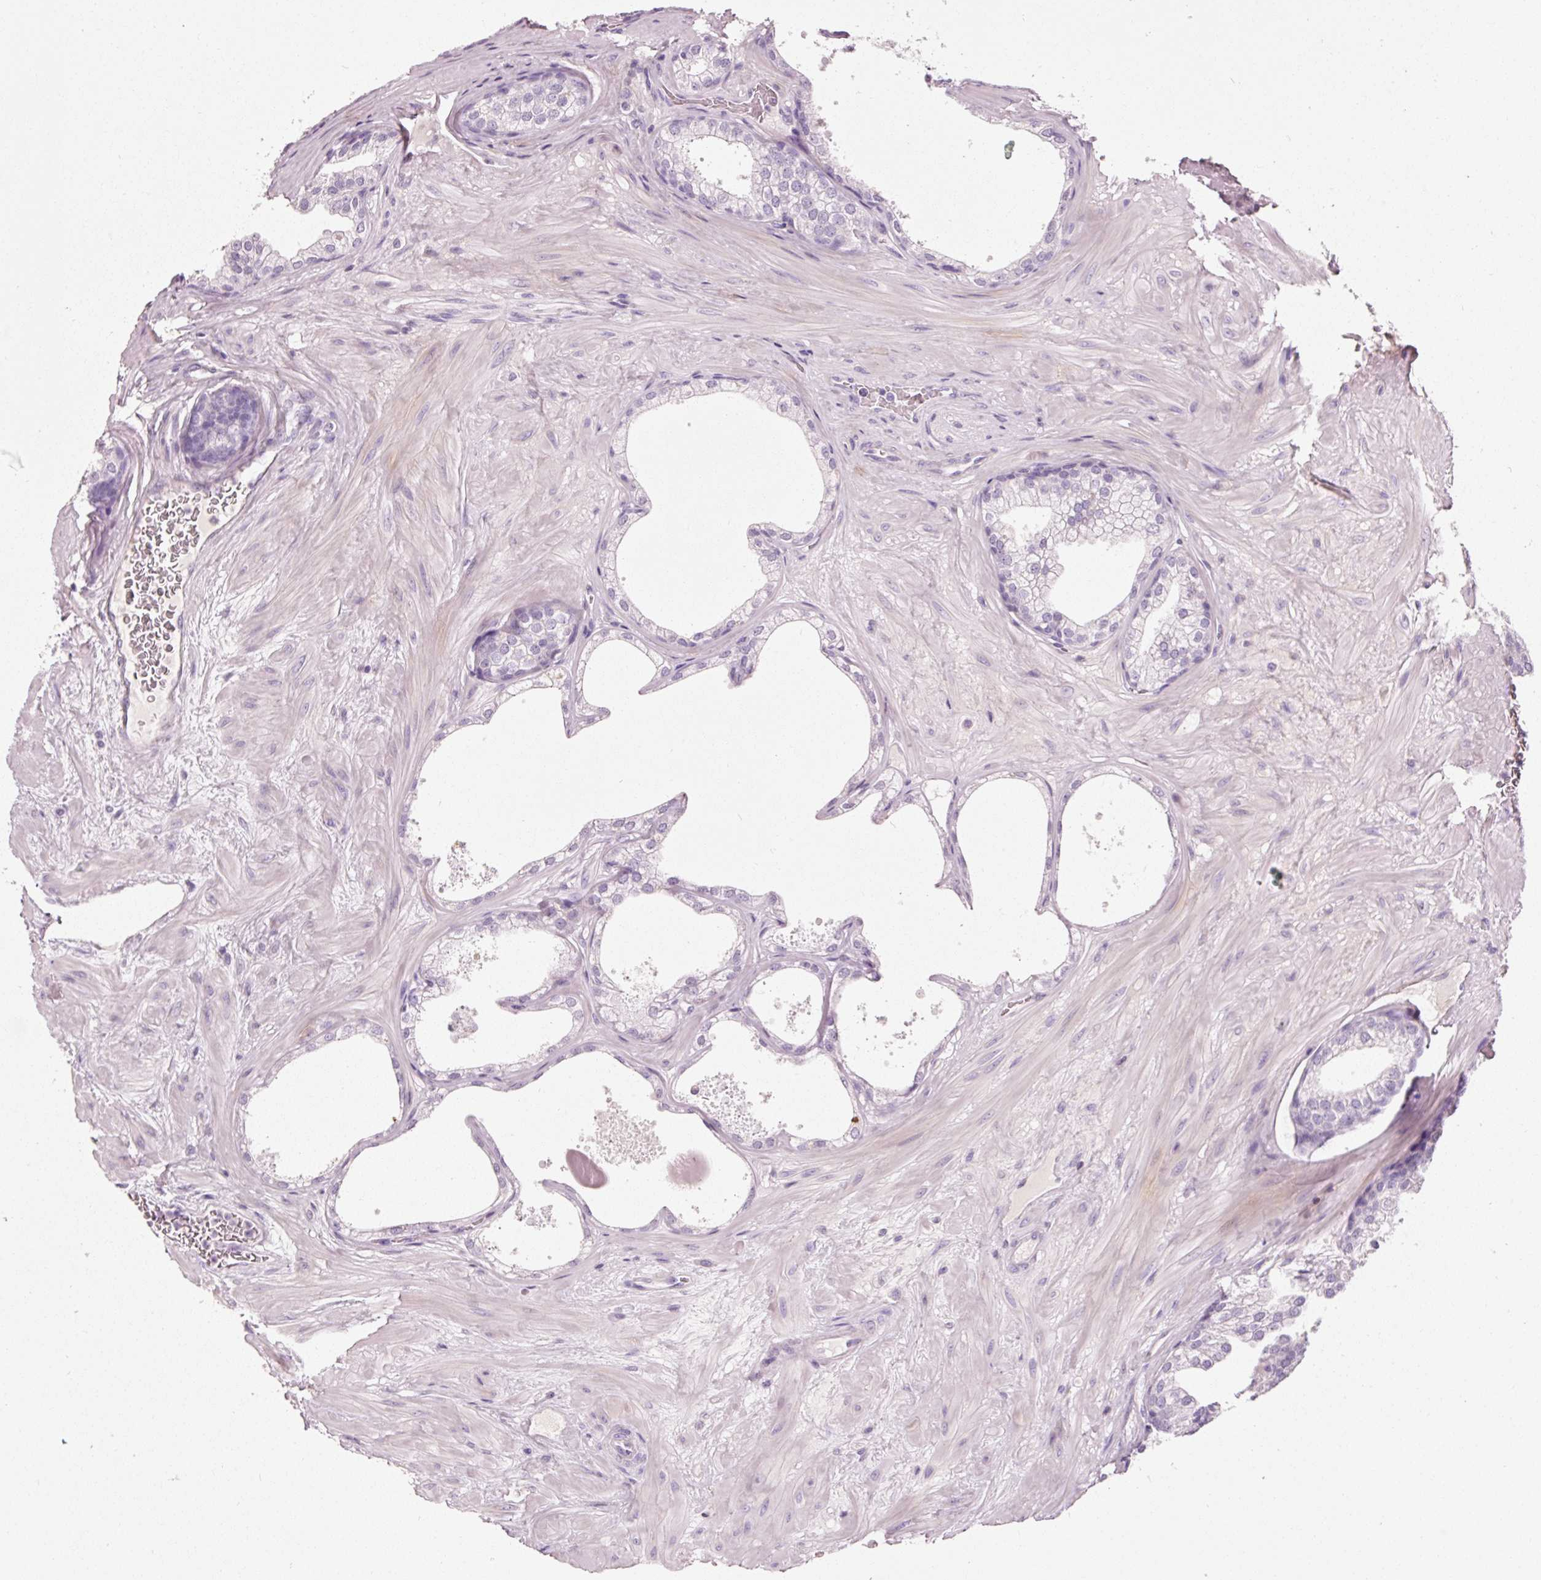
{"staining": {"intensity": "negative", "quantity": "none", "location": "none"}, "tissue": "prostate", "cell_type": "Glandular cells", "image_type": "normal", "snomed": [{"axis": "morphology", "description": "Normal tissue, NOS"}, {"axis": "topography", "description": "Prostate"}], "caption": "IHC of unremarkable prostate demonstrates no staining in glandular cells.", "gene": "MUC5AC", "patient": {"sex": "male", "age": 37}}